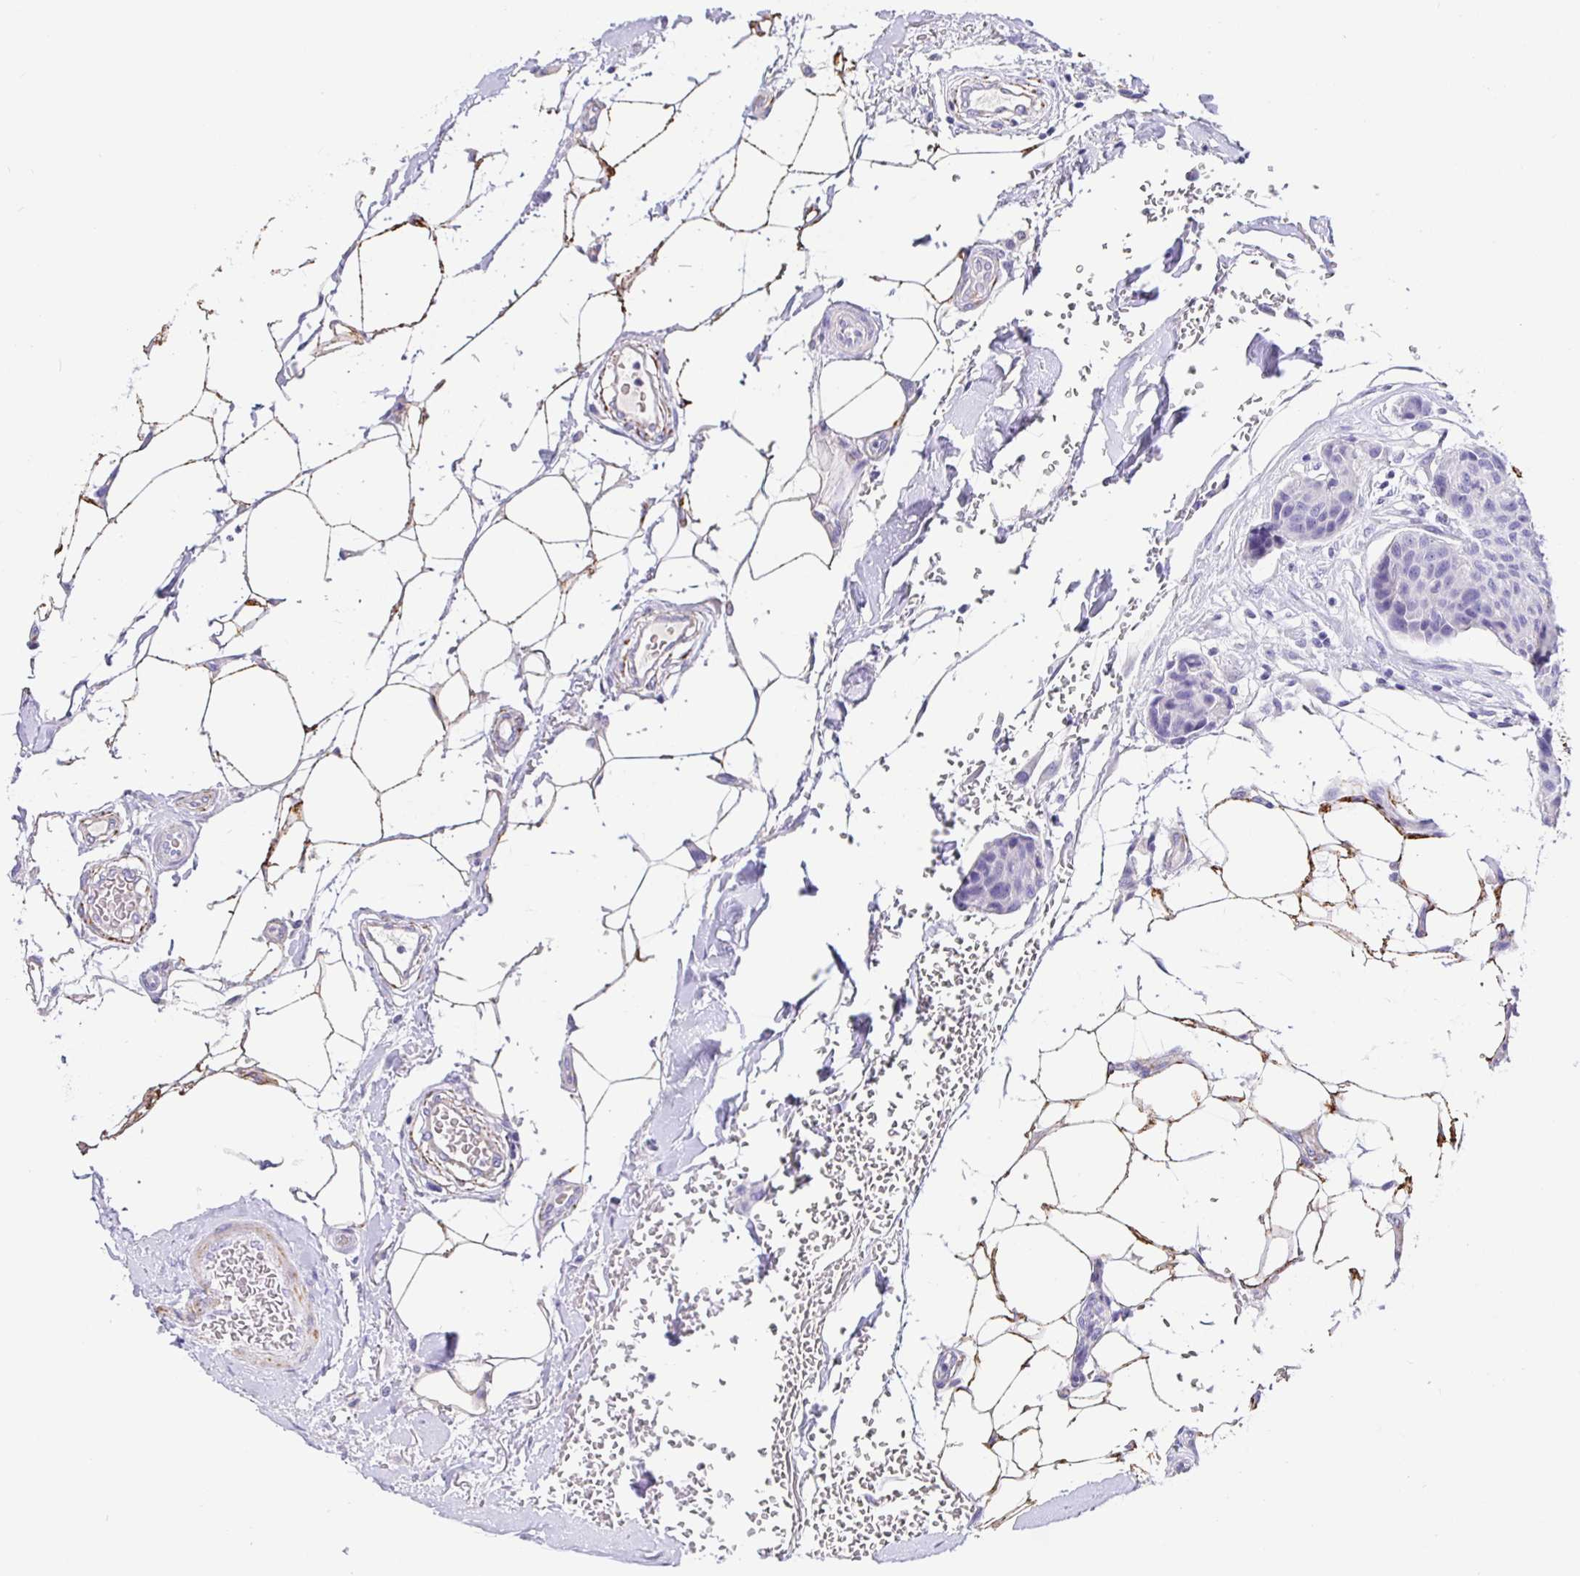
{"staining": {"intensity": "negative", "quantity": "none", "location": "none"}, "tissue": "breast cancer", "cell_type": "Tumor cells", "image_type": "cancer", "snomed": [{"axis": "morphology", "description": "Duct carcinoma"}, {"axis": "topography", "description": "Breast"}, {"axis": "topography", "description": "Lymph node"}], "caption": "An image of breast cancer stained for a protein demonstrates no brown staining in tumor cells.", "gene": "MAOA", "patient": {"sex": "female", "age": 80}}